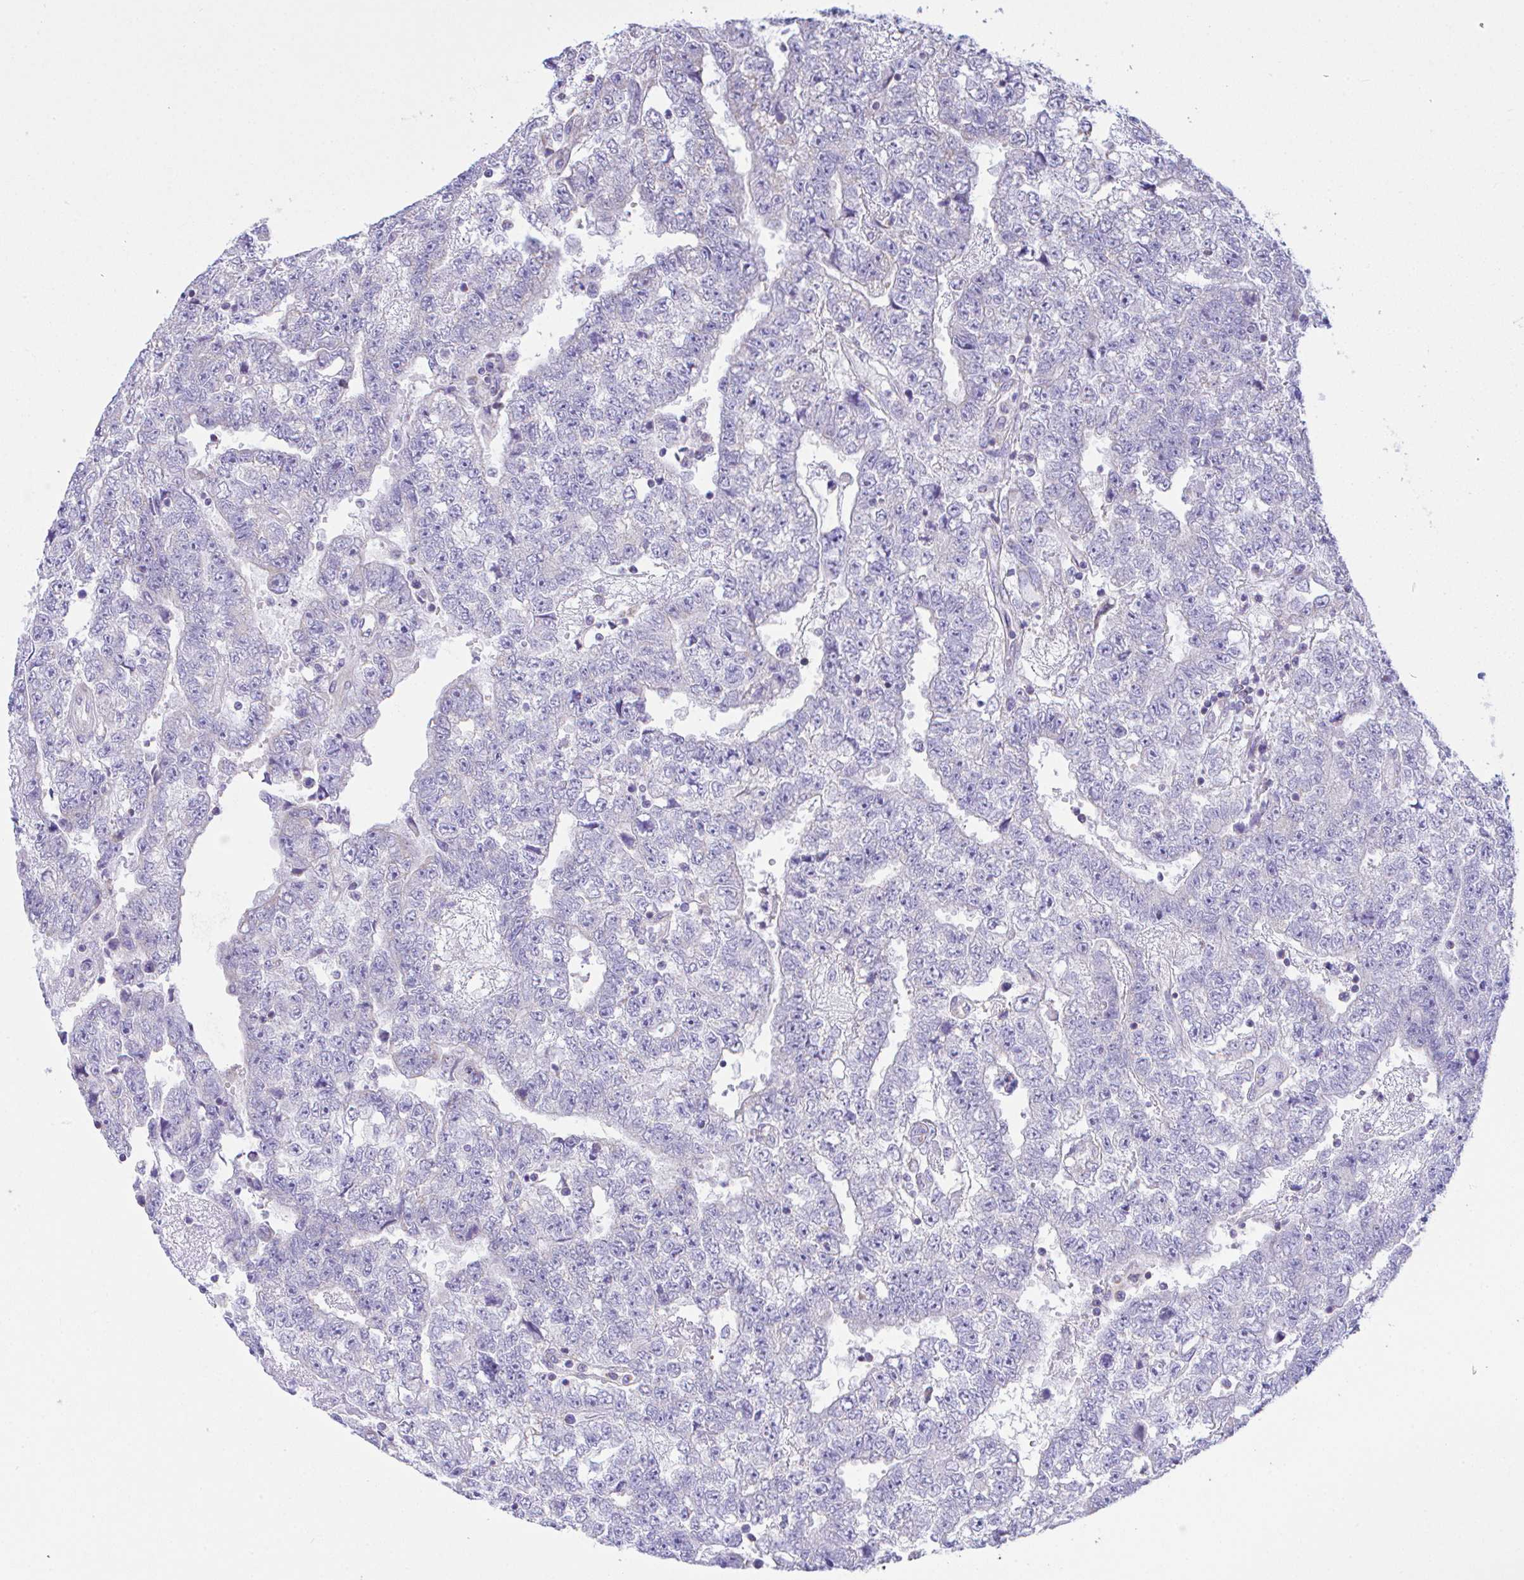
{"staining": {"intensity": "negative", "quantity": "none", "location": "none"}, "tissue": "testis cancer", "cell_type": "Tumor cells", "image_type": "cancer", "snomed": [{"axis": "morphology", "description": "Carcinoma, Embryonal, NOS"}, {"axis": "topography", "description": "Testis"}], "caption": "Tumor cells are negative for brown protein staining in testis cancer.", "gene": "NLRP8", "patient": {"sex": "male", "age": 25}}